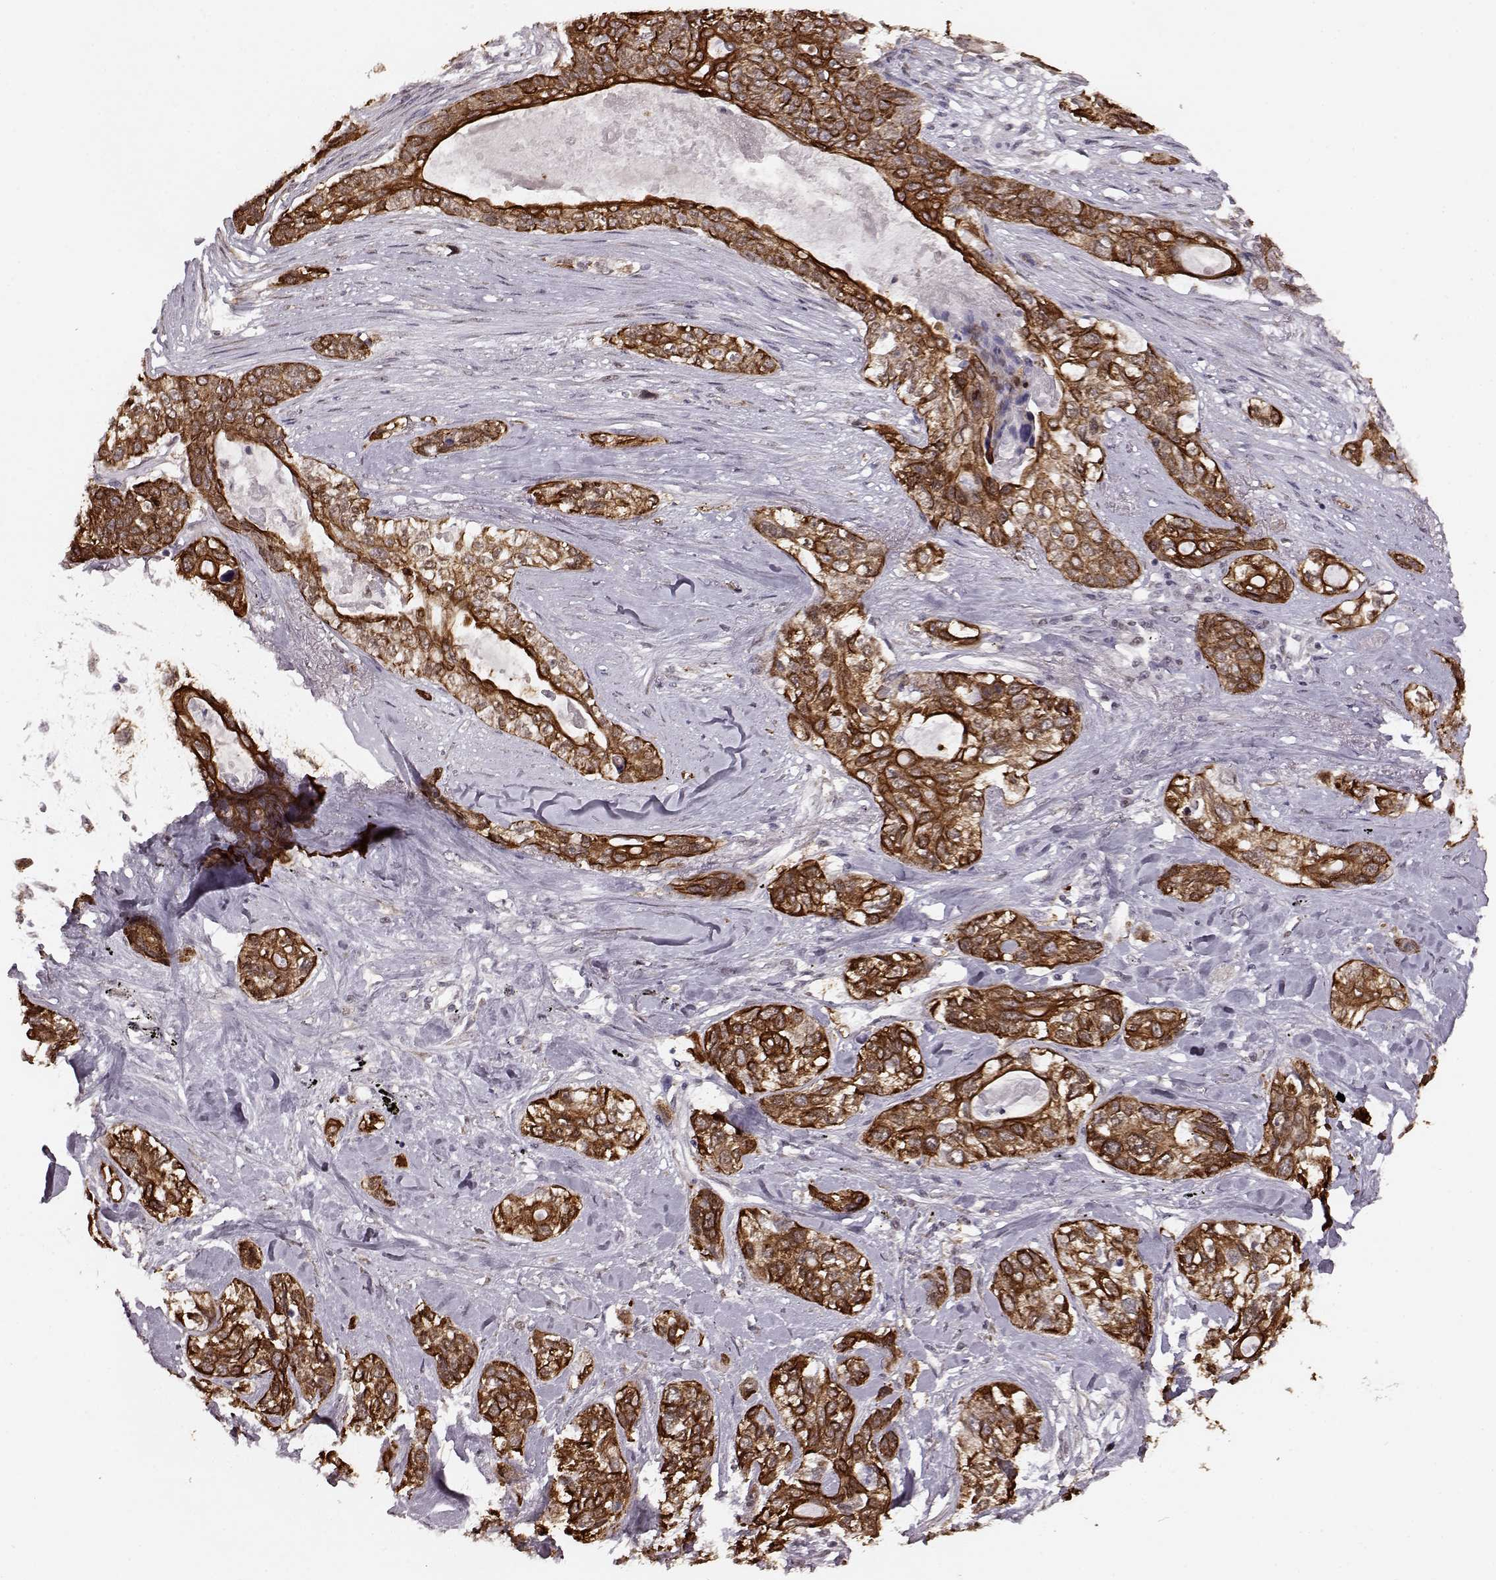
{"staining": {"intensity": "strong", "quantity": ">75%", "location": "cytoplasmic/membranous"}, "tissue": "lung cancer", "cell_type": "Tumor cells", "image_type": "cancer", "snomed": [{"axis": "morphology", "description": "Squamous cell carcinoma, NOS"}, {"axis": "topography", "description": "Lung"}], "caption": "Protein staining of lung squamous cell carcinoma tissue displays strong cytoplasmic/membranous staining in approximately >75% of tumor cells.", "gene": "KLF6", "patient": {"sex": "female", "age": 70}}